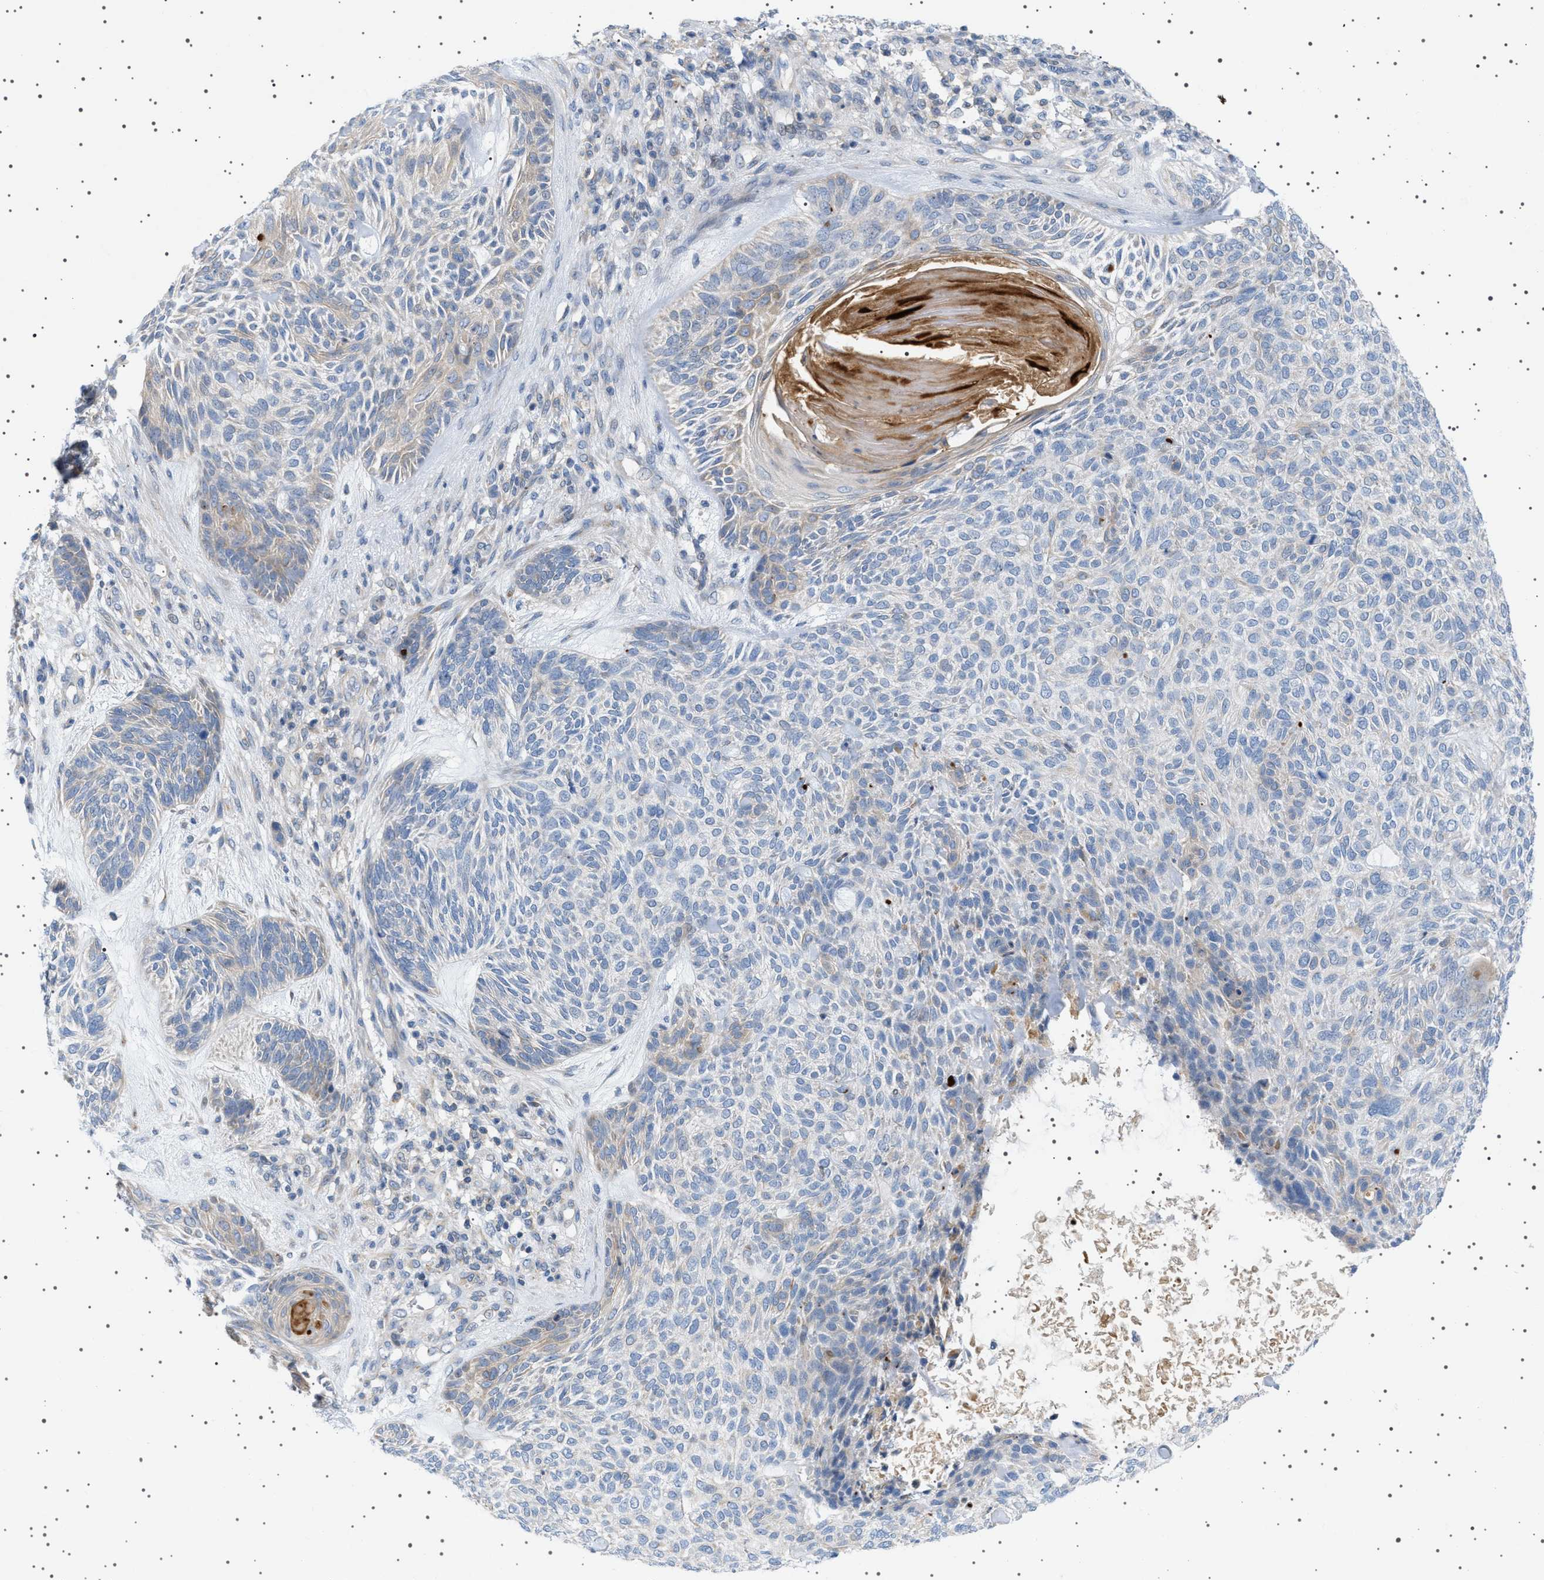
{"staining": {"intensity": "negative", "quantity": "none", "location": "none"}, "tissue": "skin cancer", "cell_type": "Tumor cells", "image_type": "cancer", "snomed": [{"axis": "morphology", "description": "Basal cell carcinoma"}, {"axis": "topography", "description": "Skin"}], "caption": "Tumor cells are negative for brown protein staining in skin cancer.", "gene": "ADCY10", "patient": {"sex": "male", "age": 55}}